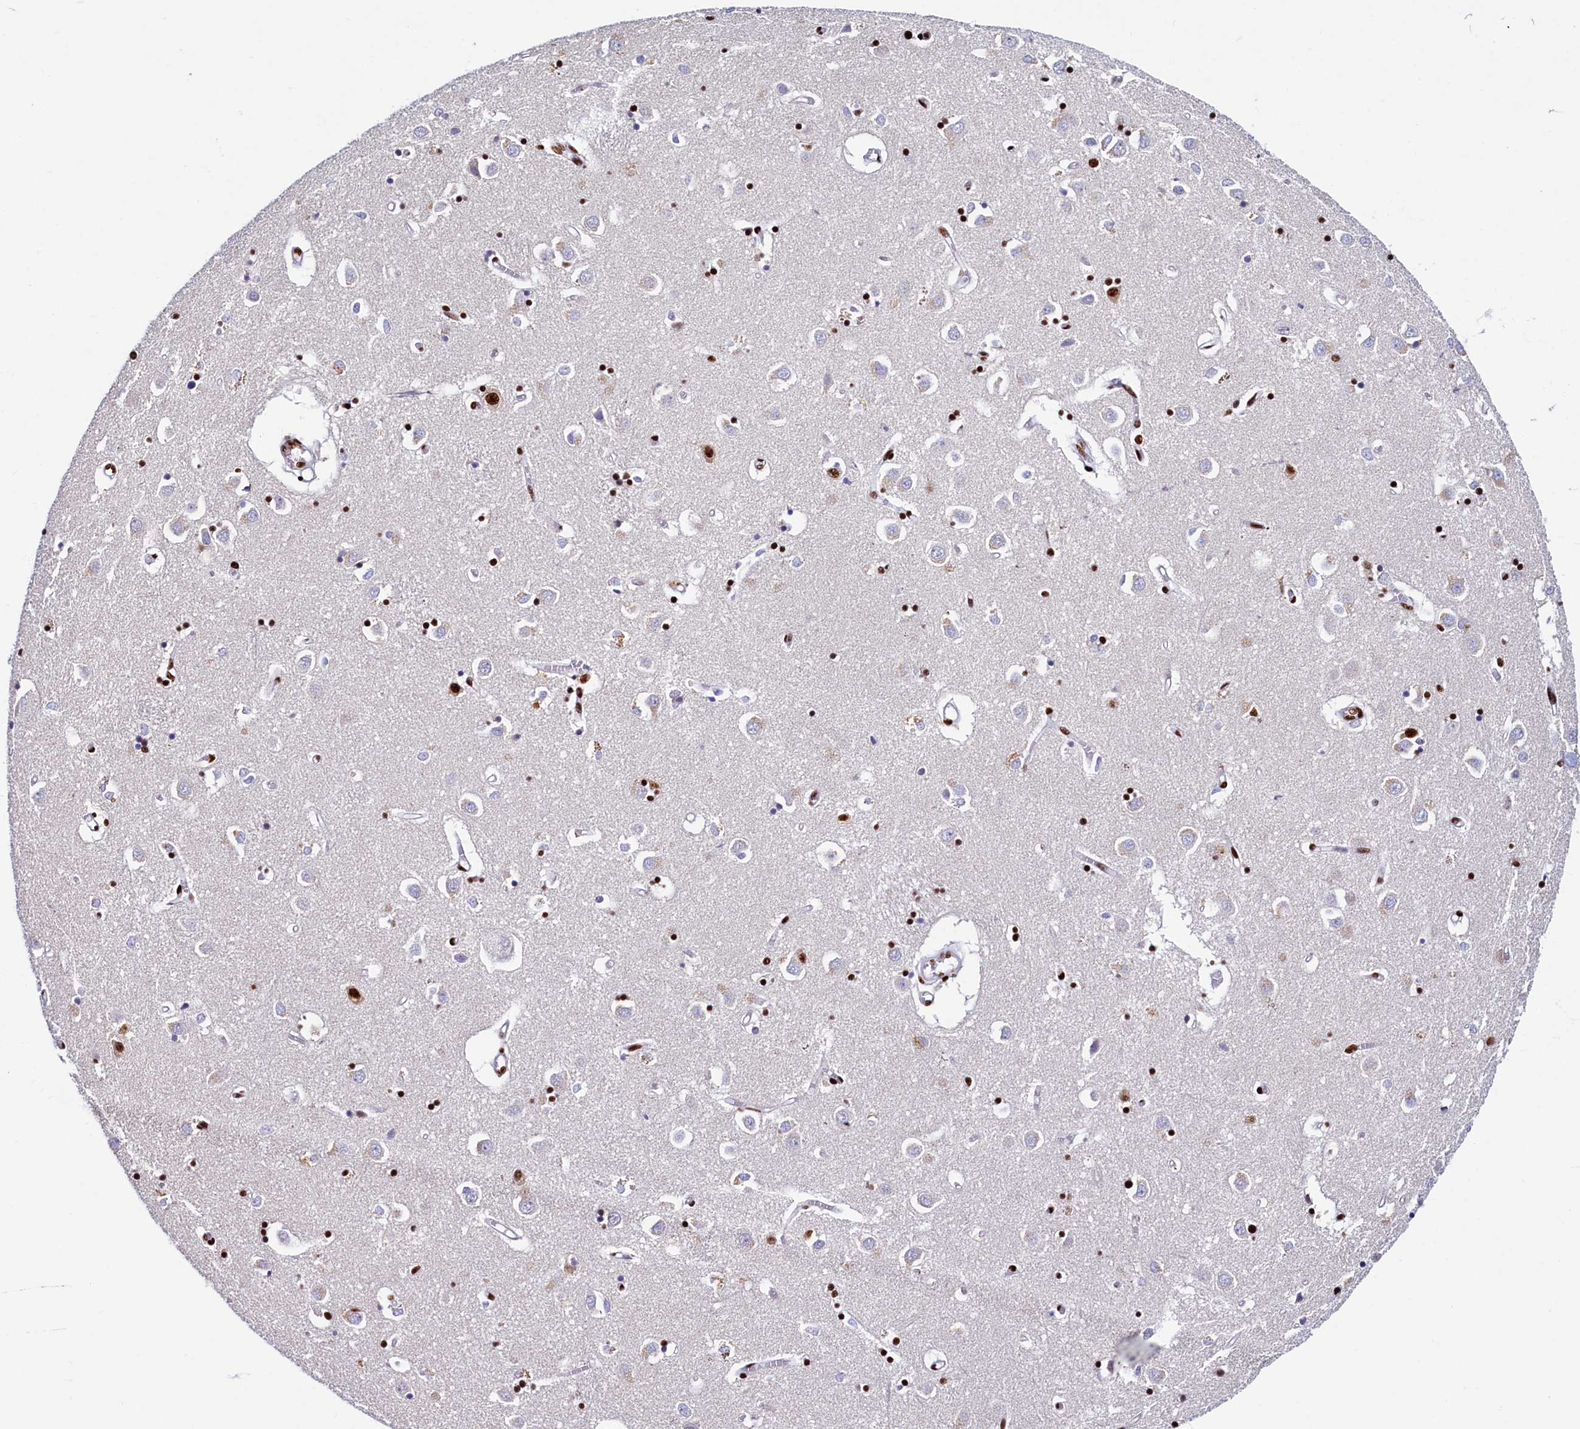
{"staining": {"intensity": "strong", "quantity": "<25%", "location": "nuclear"}, "tissue": "caudate", "cell_type": "Glial cells", "image_type": "normal", "snomed": [{"axis": "morphology", "description": "Normal tissue, NOS"}, {"axis": "topography", "description": "Lateral ventricle wall"}], "caption": "Protein expression analysis of normal human caudate reveals strong nuclear expression in approximately <25% of glial cells.", "gene": "SRRM2", "patient": {"sex": "male", "age": 70}}